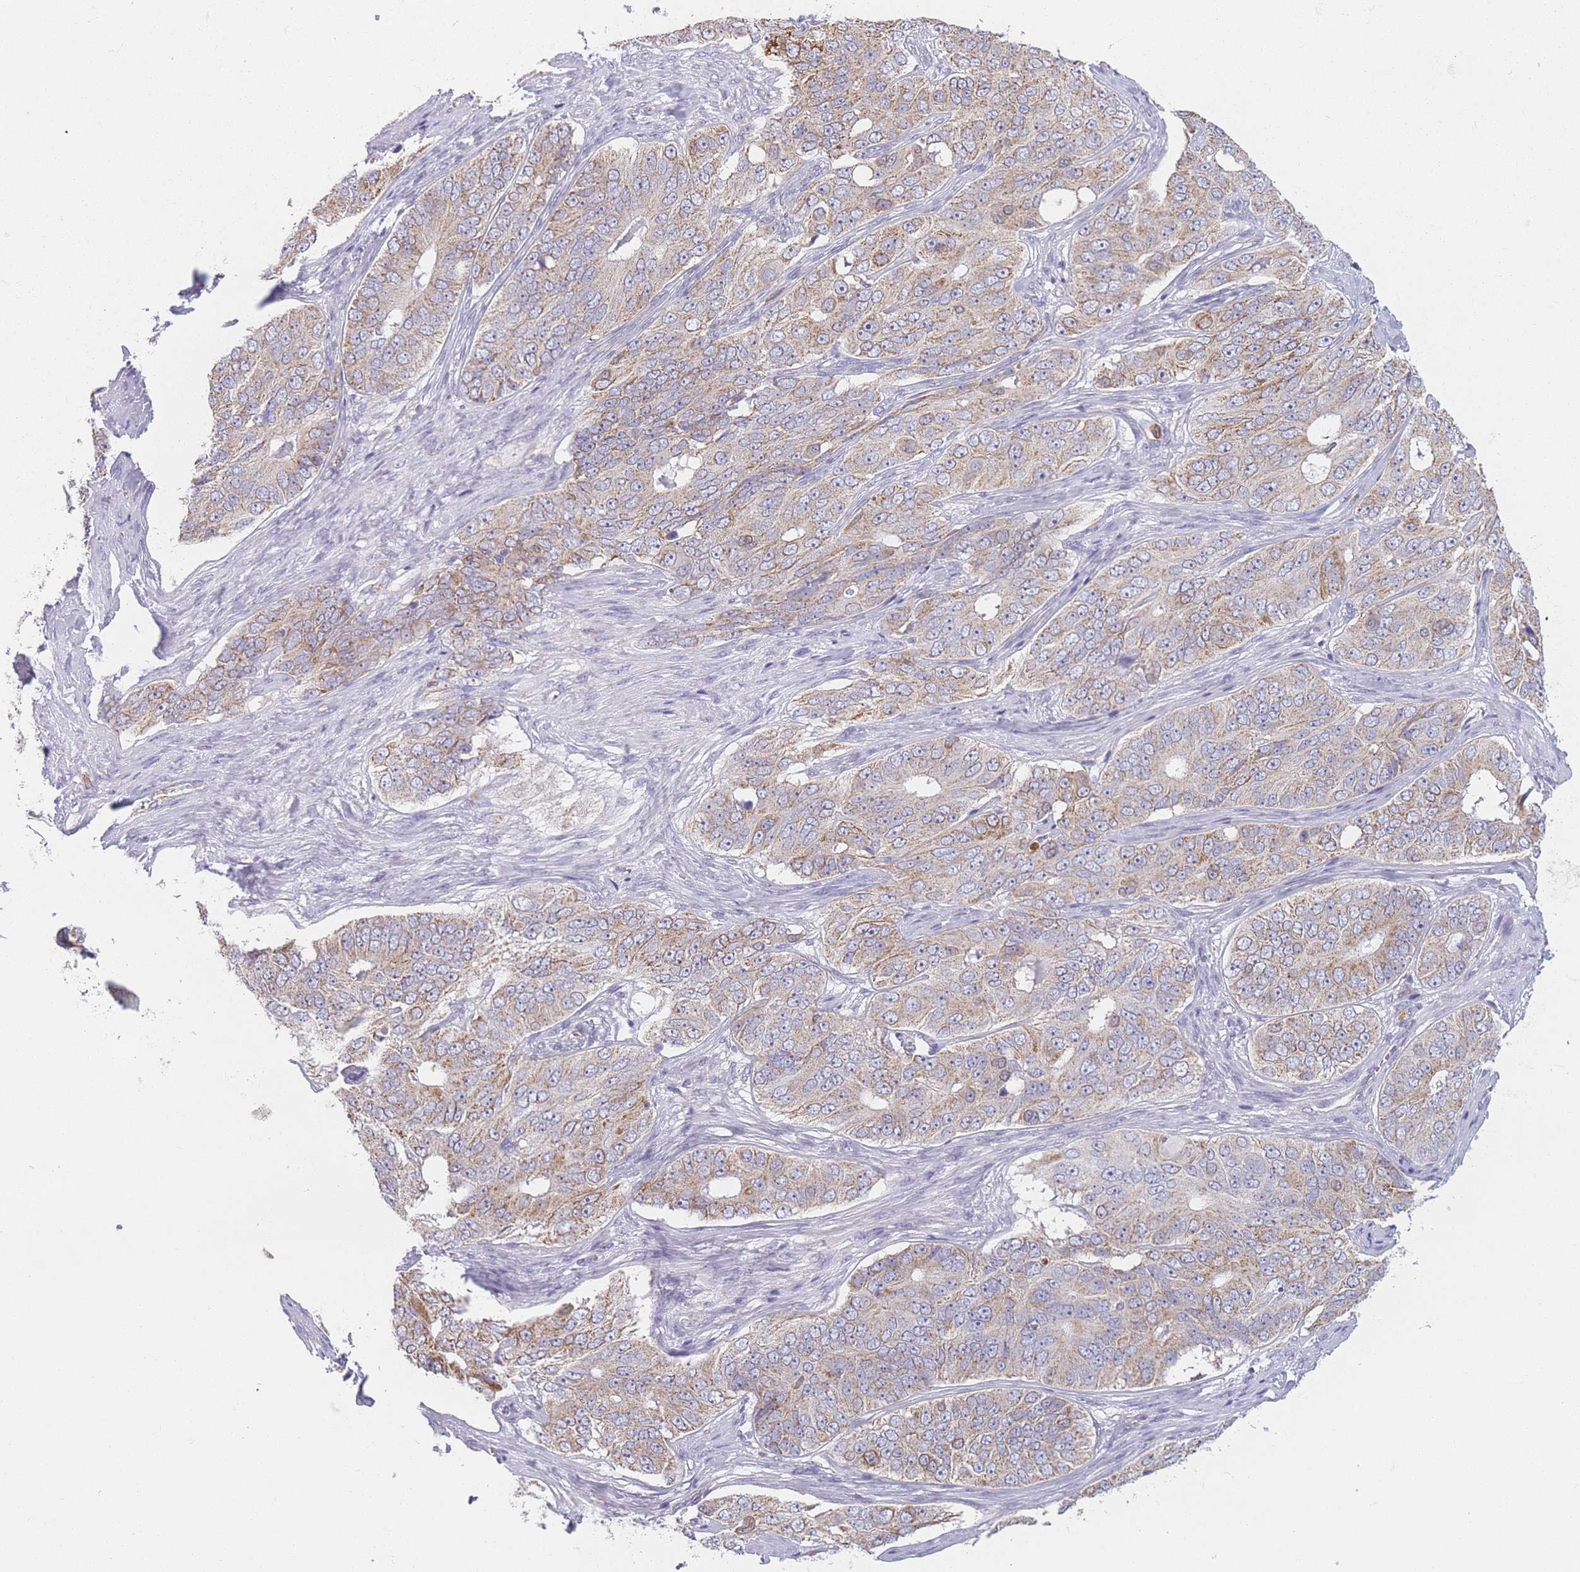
{"staining": {"intensity": "moderate", "quantity": "25%-75%", "location": "cytoplasmic/membranous"}, "tissue": "ovarian cancer", "cell_type": "Tumor cells", "image_type": "cancer", "snomed": [{"axis": "morphology", "description": "Carcinoma, endometroid"}, {"axis": "topography", "description": "Ovary"}], "caption": "Immunohistochemical staining of human ovarian cancer exhibits medium levels of moderate cytoplasmic/membranous expression in approximately 25%-75% of tumor cells.", "gene": "PRAM1", "patient": {"sex": "female", "age": 51}}